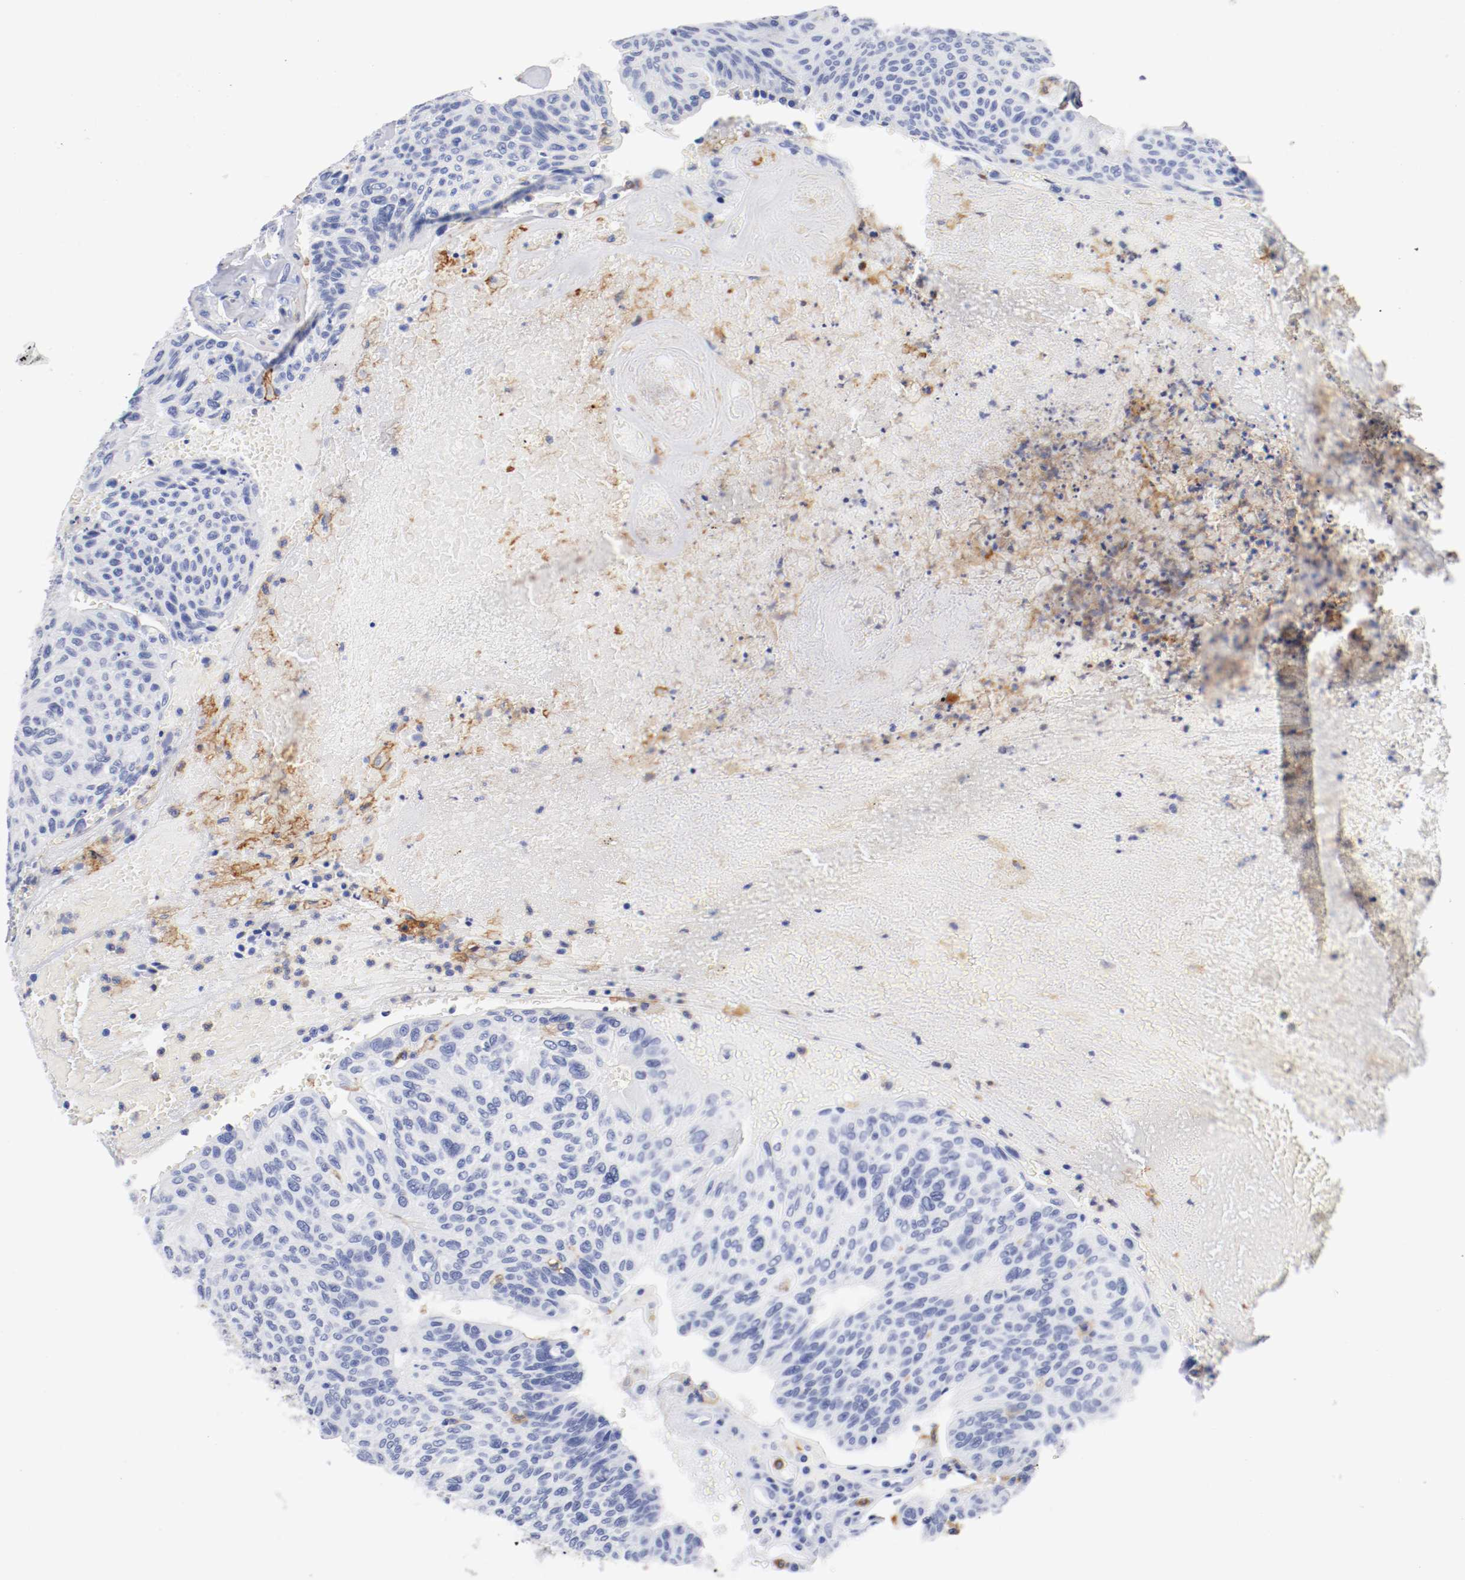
{"staining": {"intensity": "negative", "quantity": "none", "location": "none"}, "tissue": "urothelial cancer", "cell_type": "Tumor cells", "image_type": "cancer", "snomed": [{"axis": "morphology", "description": "Urothelial carcinoma, High grade"}, {"axis": "topography", "description": "Urinary bladder"}], "caption": "Histopathology image shows no protein expression in tumor cells of urothelial cancer tissue.", "gene": "ITGAX", "patient": {"sex": "male", "age": 66}}